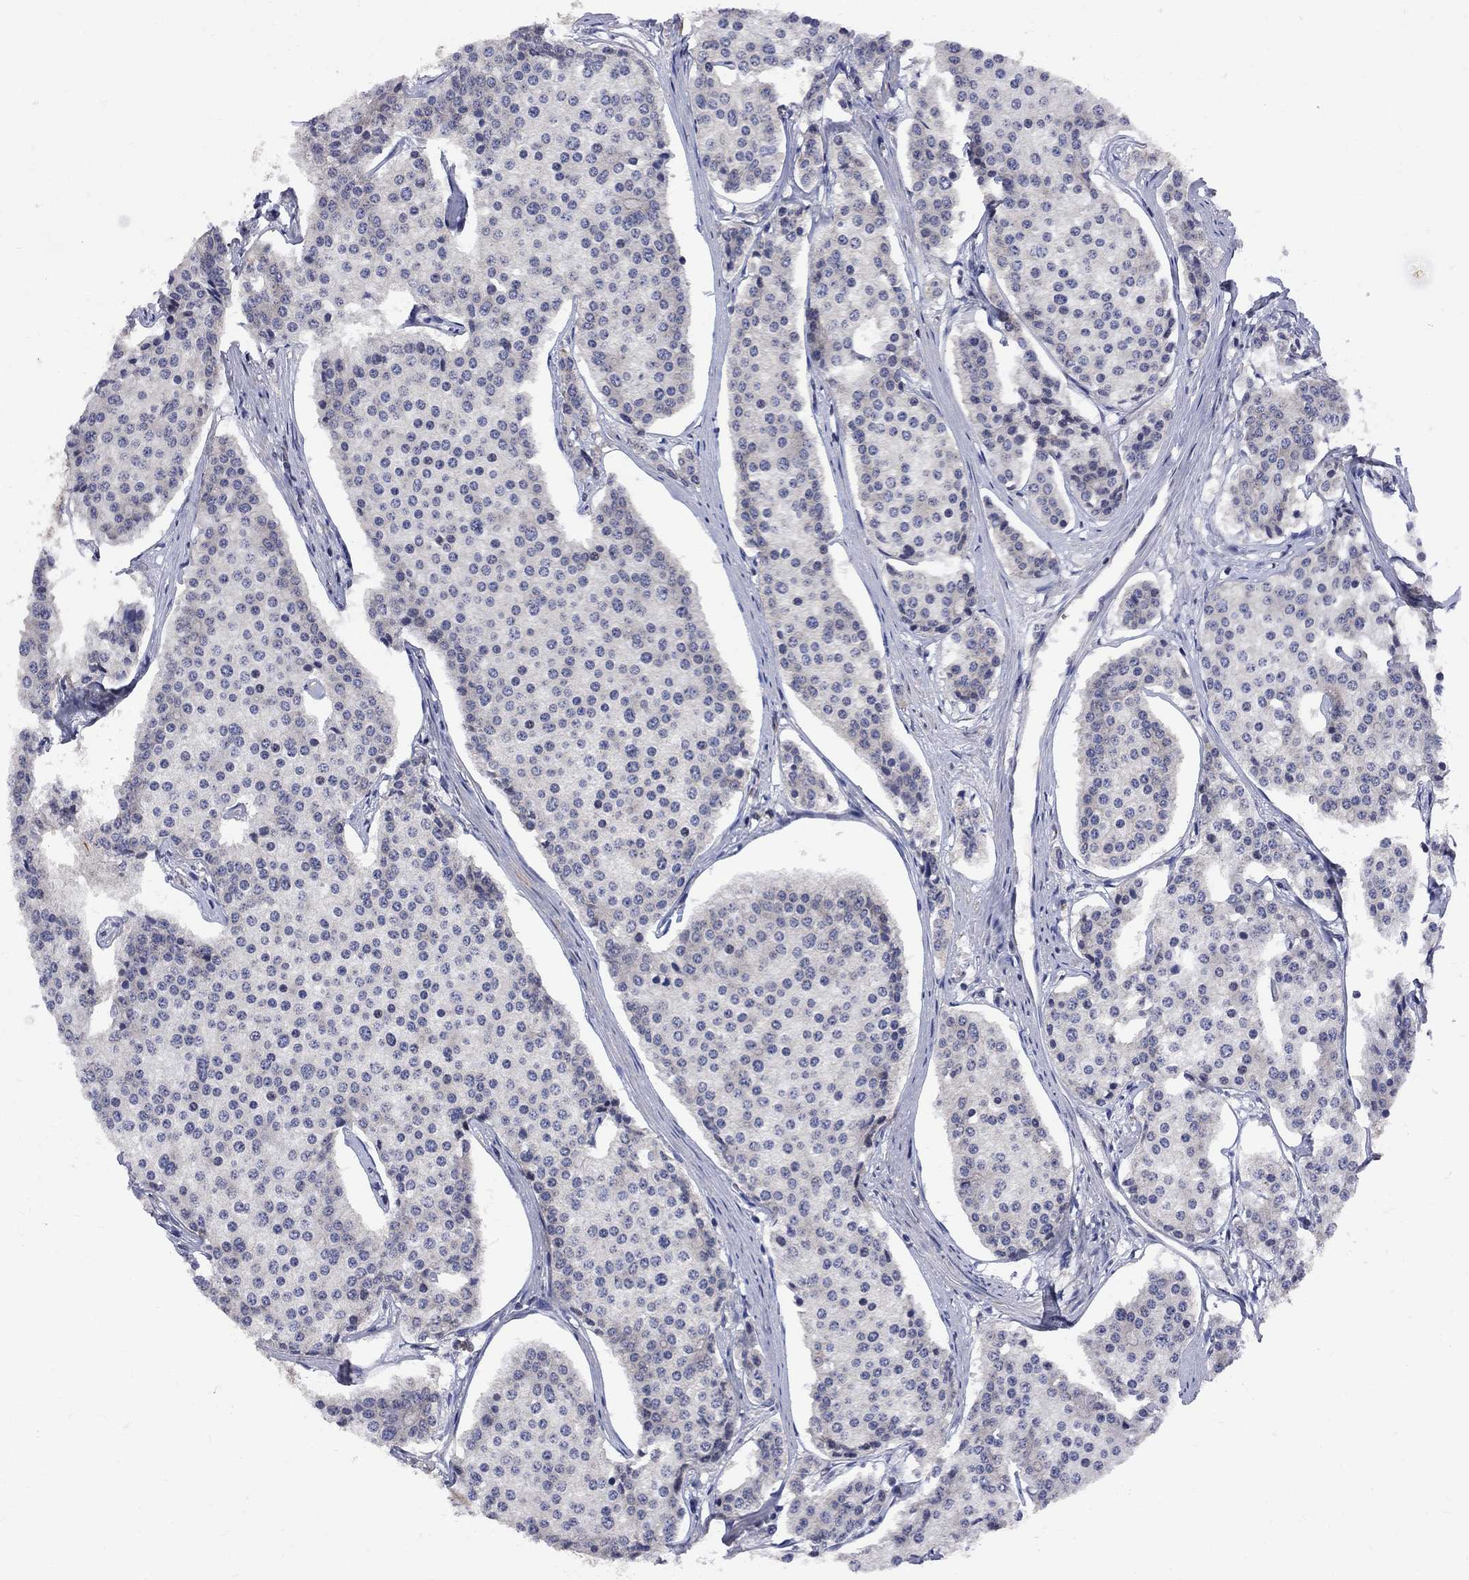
{"staining": {"intensity": "negative", "quantity": "none", "location": "none"}, "tissue": "carcinoid", "cell_type": "Tumor cells", "image_type": "cancer", "snomed": [{"axis": "morphology", "description": "Carcinoid, malignant, NOS"}, {"axis": "topography", "description": "Small intestine"}], "caption": "Immunohistochemical staining of human malignant carcinoid demonstrates no significant expression in tumor cells. (DAB IHC, high magnification).", "gene": "CNOT11", "patient": {"sex": "female", "age": 65}}